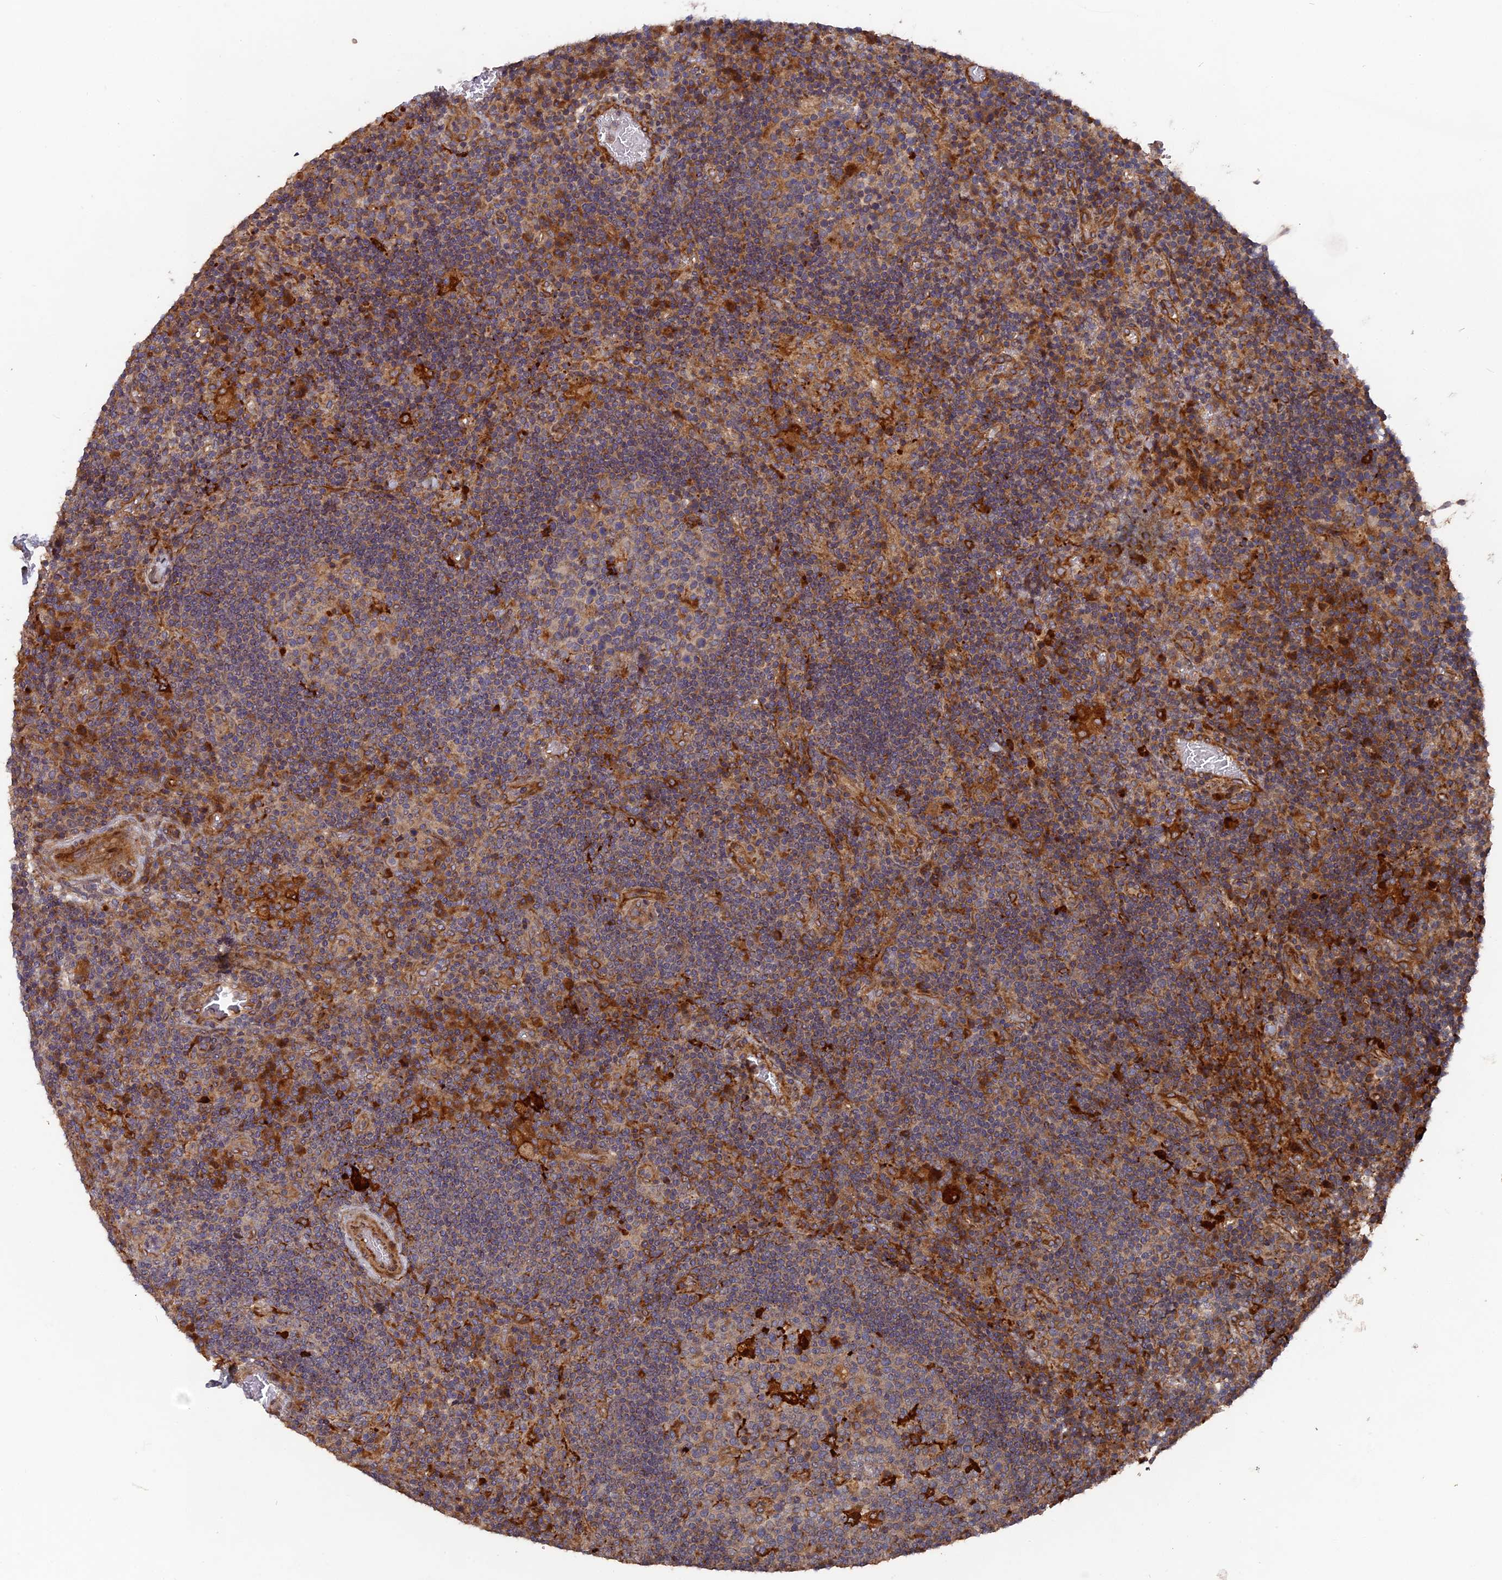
{"staining": {"intensity": "strong", "quantity": "<25%", "location": "cytoplasmic/membranous"}, "tissue": "lymph node", "cell_type": "Germinal center cells", "image_type": "normal", "snomed": [{"axis": "morphology", "description": "Normal tissue, NOS"}, {"axis": "topography", "description": "Lymph node"}], "caption": "IHC image of unremarkable human lymph node stained for a protein (brown), which displays medium levels of strong cytoplasmic/membranous expression in about <25% of germinal center cells.", "gene": "DEF8", "patient": {"sex": "male", "age": 58}}